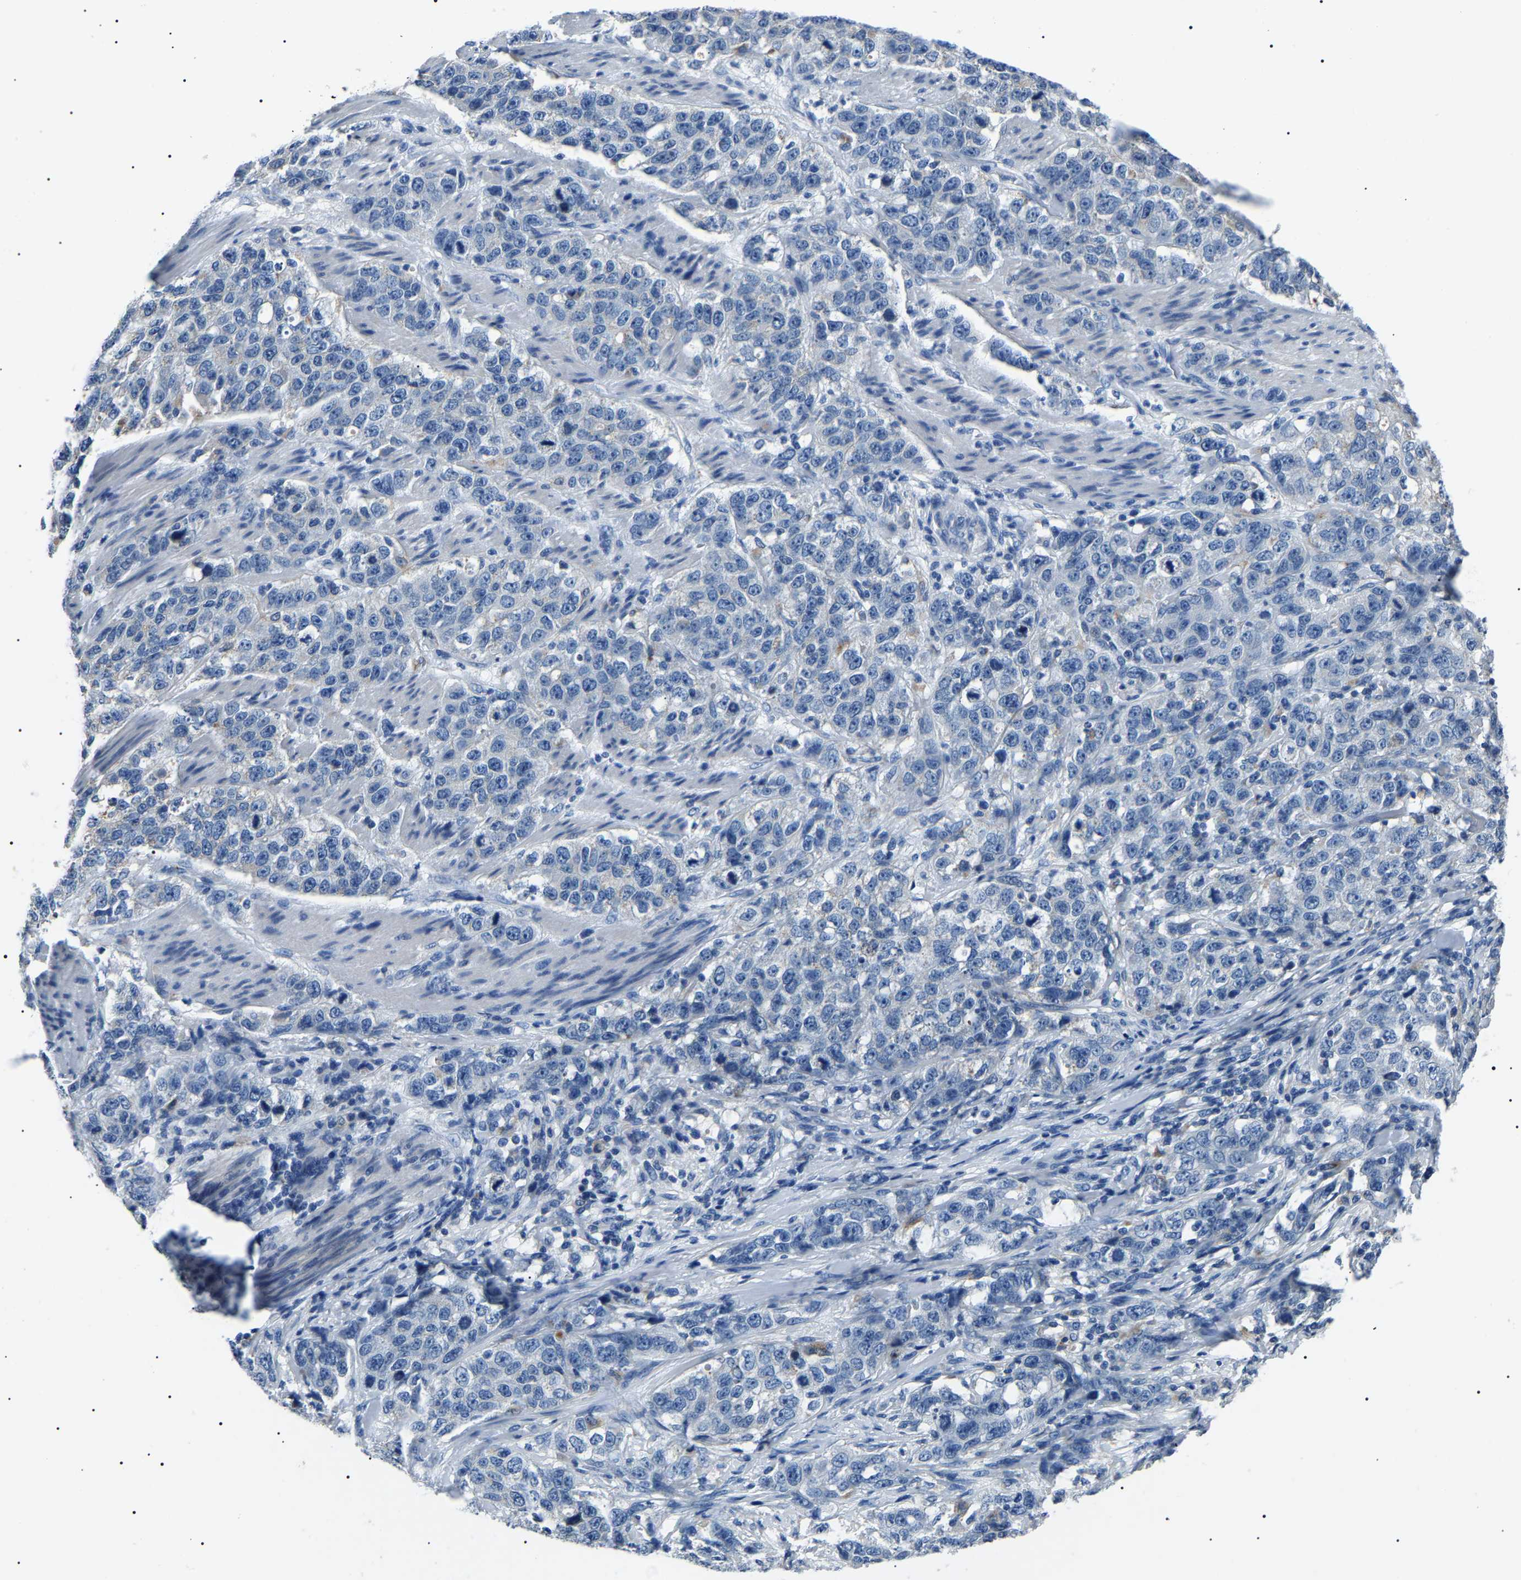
{"staining": {"intensity": "negative", "quantity": "none", "location": "none"}, "tissue": "stomach cancer", "cell_type": "Tumor cells", "image_type": "cancer", "snomed": [{"axis": "morphology", "description": "Adenocarcinoma, NOS"}, {"axis": "topography", "description": "Stomach"}], "caption": "DAB immunohistochemical staining of human stomach cancer reveals no significant positivity in tumor cells.", "gene": "KLK15", "patient": {"sex": "male", "age": 48}}